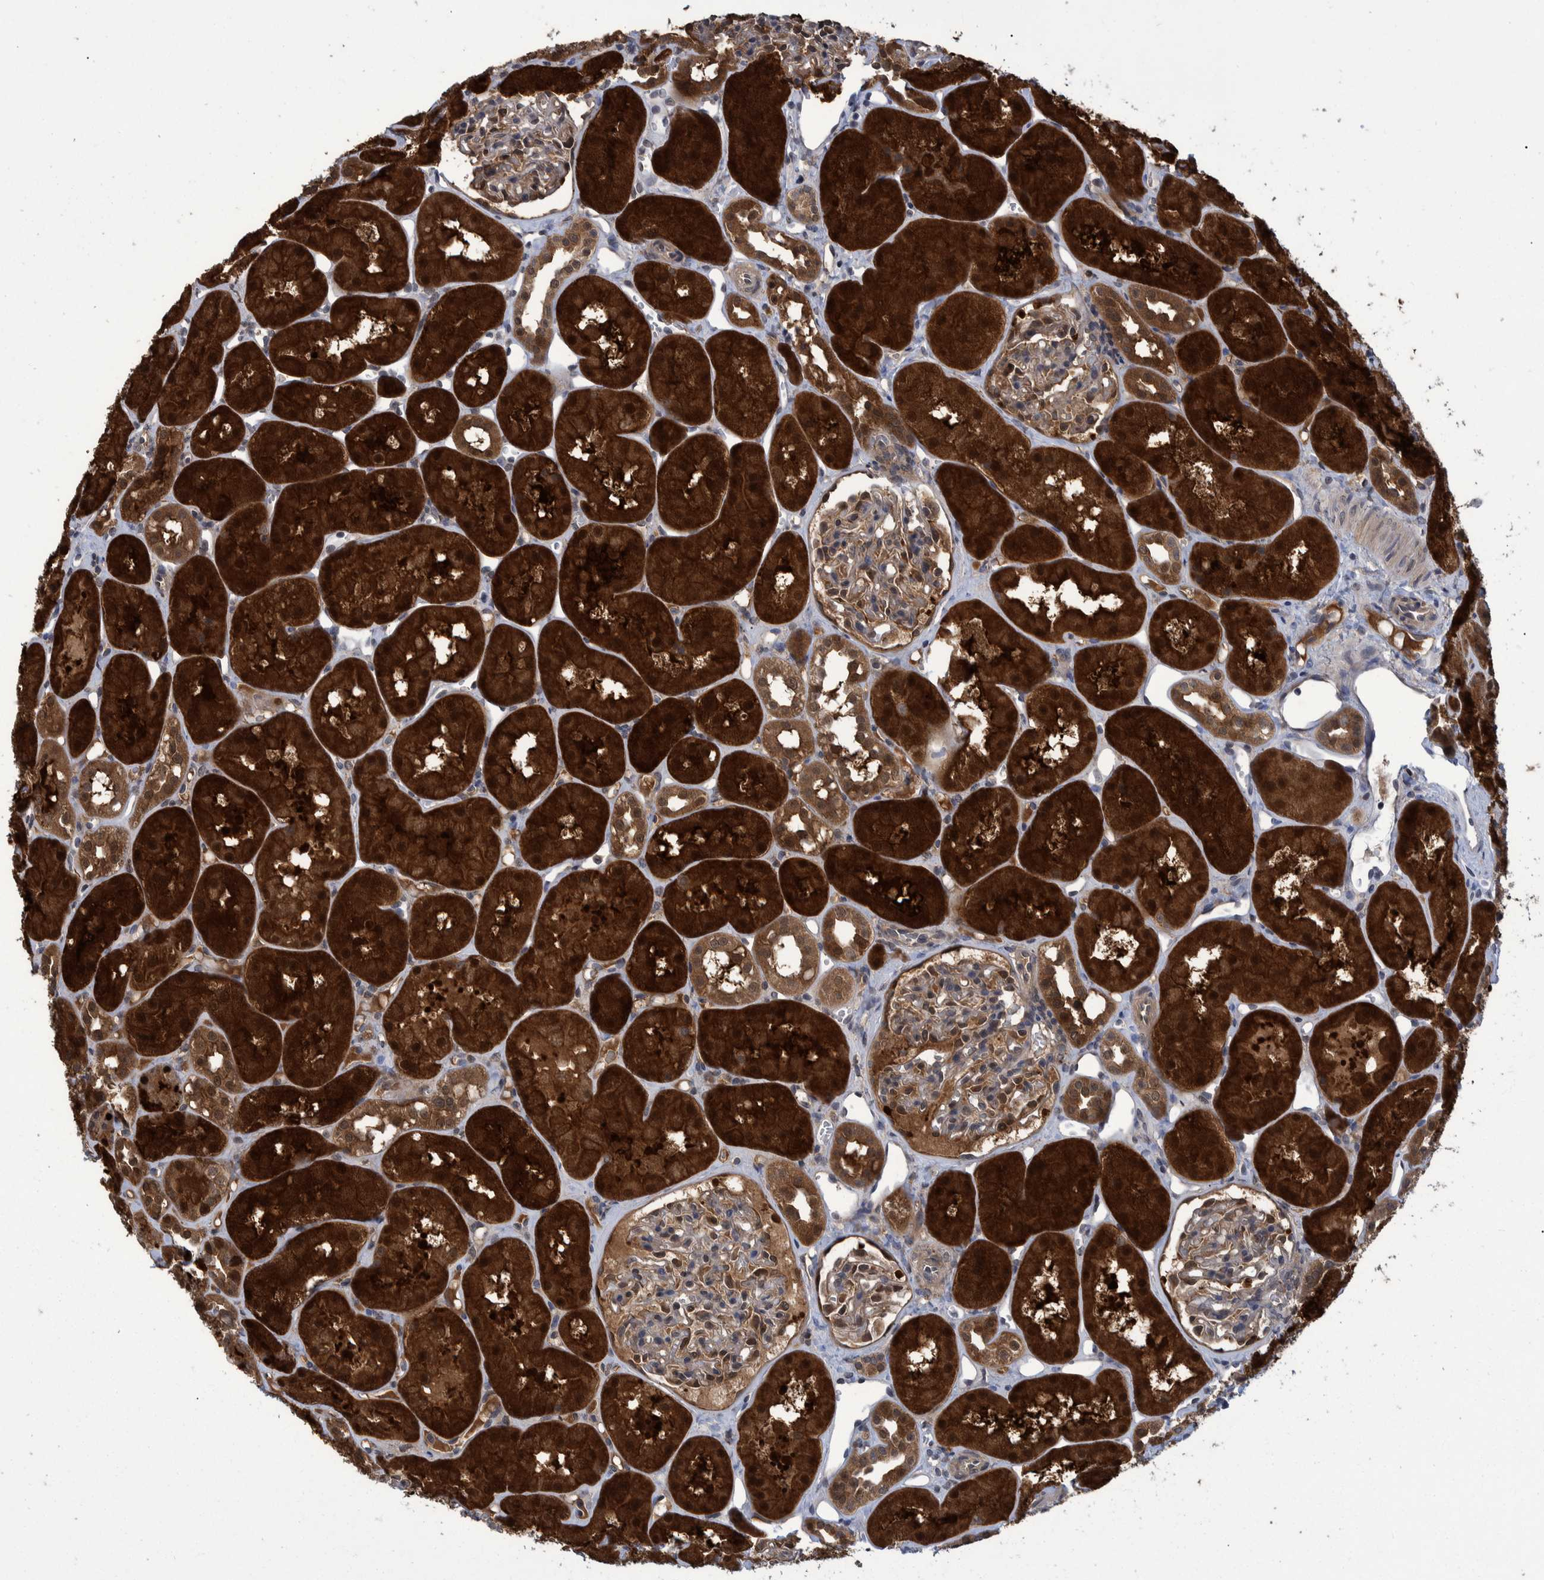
{"staining": {"intensity": "weak", "quantity": "25%-75%", "location": "cytoplasmic/membranous"}, "tissue": "kidney", "cell_type": "Cells in glomeruli", "image_type": "normal", "snomed": [{"axis": "morphology", "description": "Normal tissue, NOS"}, {"axis": "topography", "description": "Kidney"}], "caption": "Immunohistochemistry (IHC) photomicrograph of unremarkable kidney: kidney stained using immunohistochemistry exhibits low levels of weak protein expression localized specifically in the cytoplasmic/membranous of cells in glomeruli, appearing as a cytoplasmic/membranous brown color.", "gene": "PCYT2", "patient": {"sex": "male", "age": 16}}